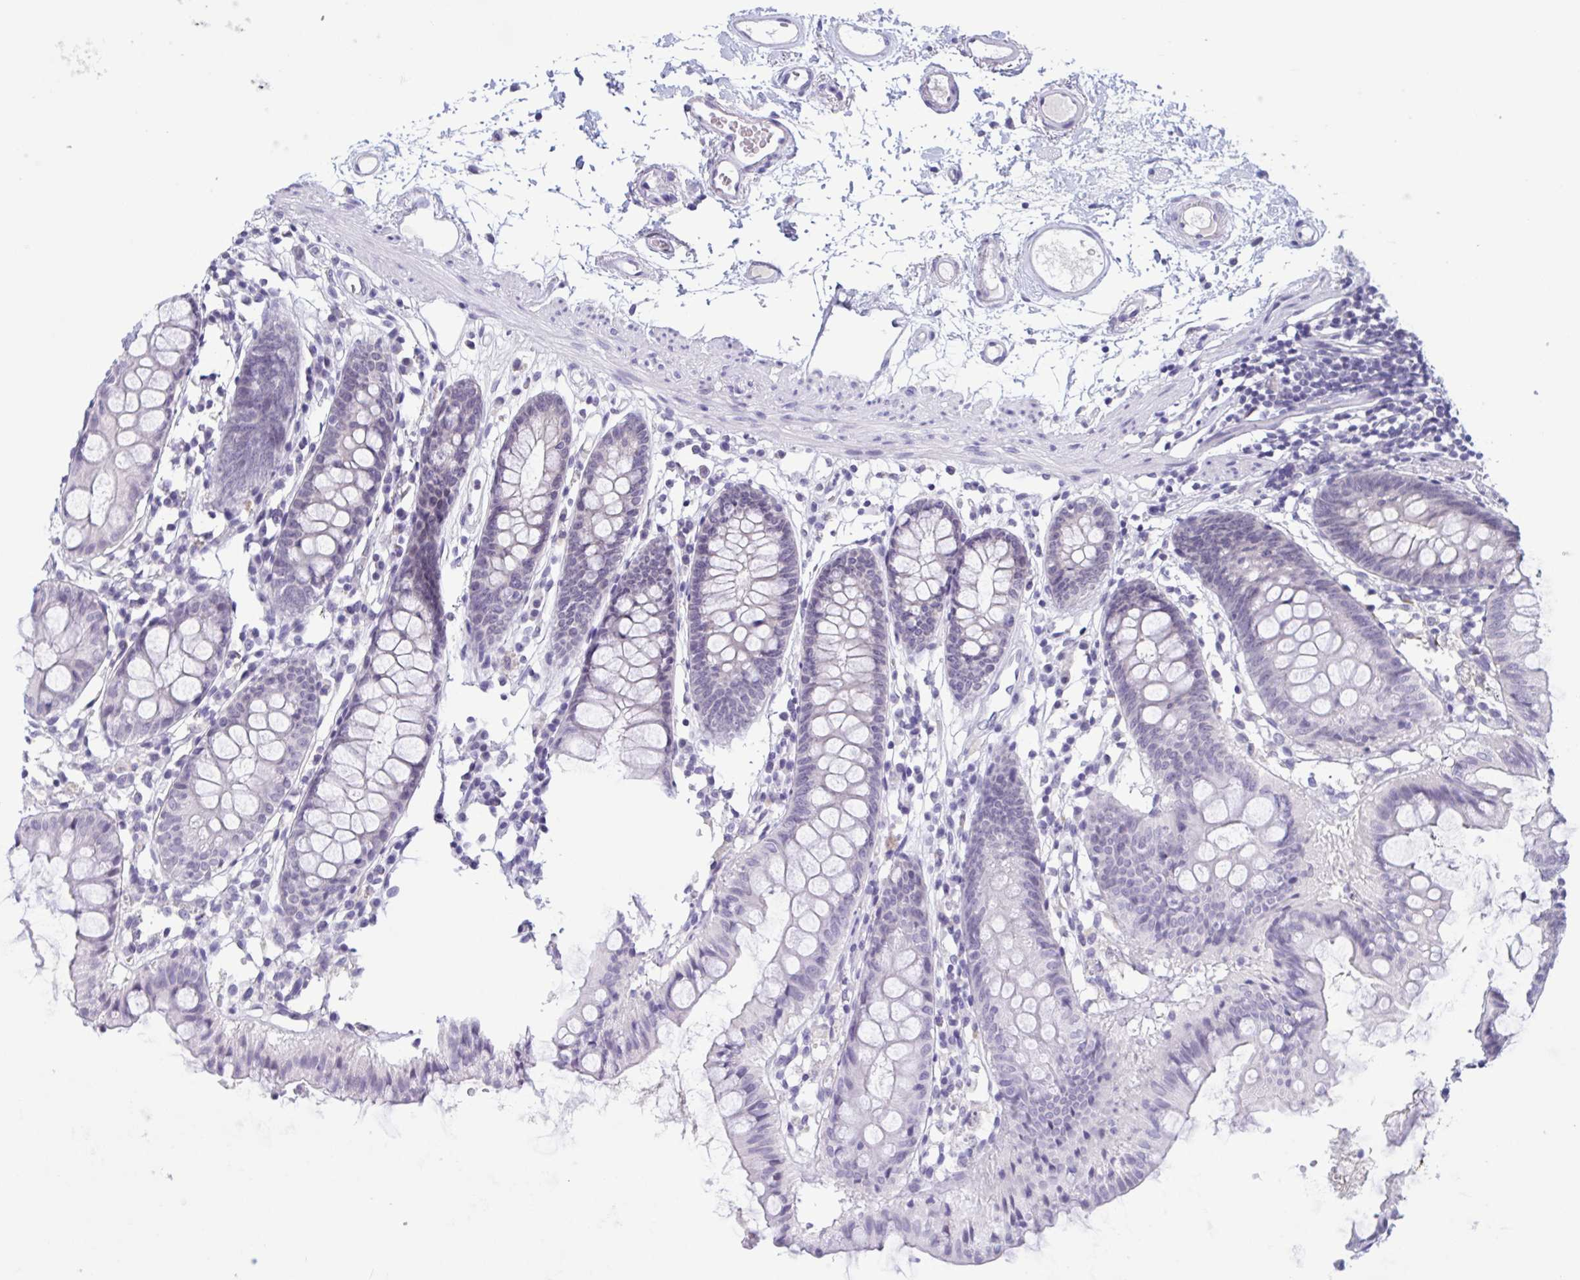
{"staining": {"intensity": "negative", "quantity": "none", "location": "none"}, "tissue": "colon", "cell_type": "Endothelial cells", "image_type": "normal", "snomed": [{"axis": "morphology", "description": "Normal tissue, NOS"}, {"axis": "topography", "description": "Colon"}], "caption": "DAB (3,3'-diaminobenzidine) immunohistochemical staining of benign human colon demonstrates no significant expression in endothelial cells. (Brightfield microscopy of DAB (3,3'-diaminobenzidine) immunohistochemistry at high magnification).", "gene": "SERPINB13", "patient": {"sex": "female", "age": 84}}